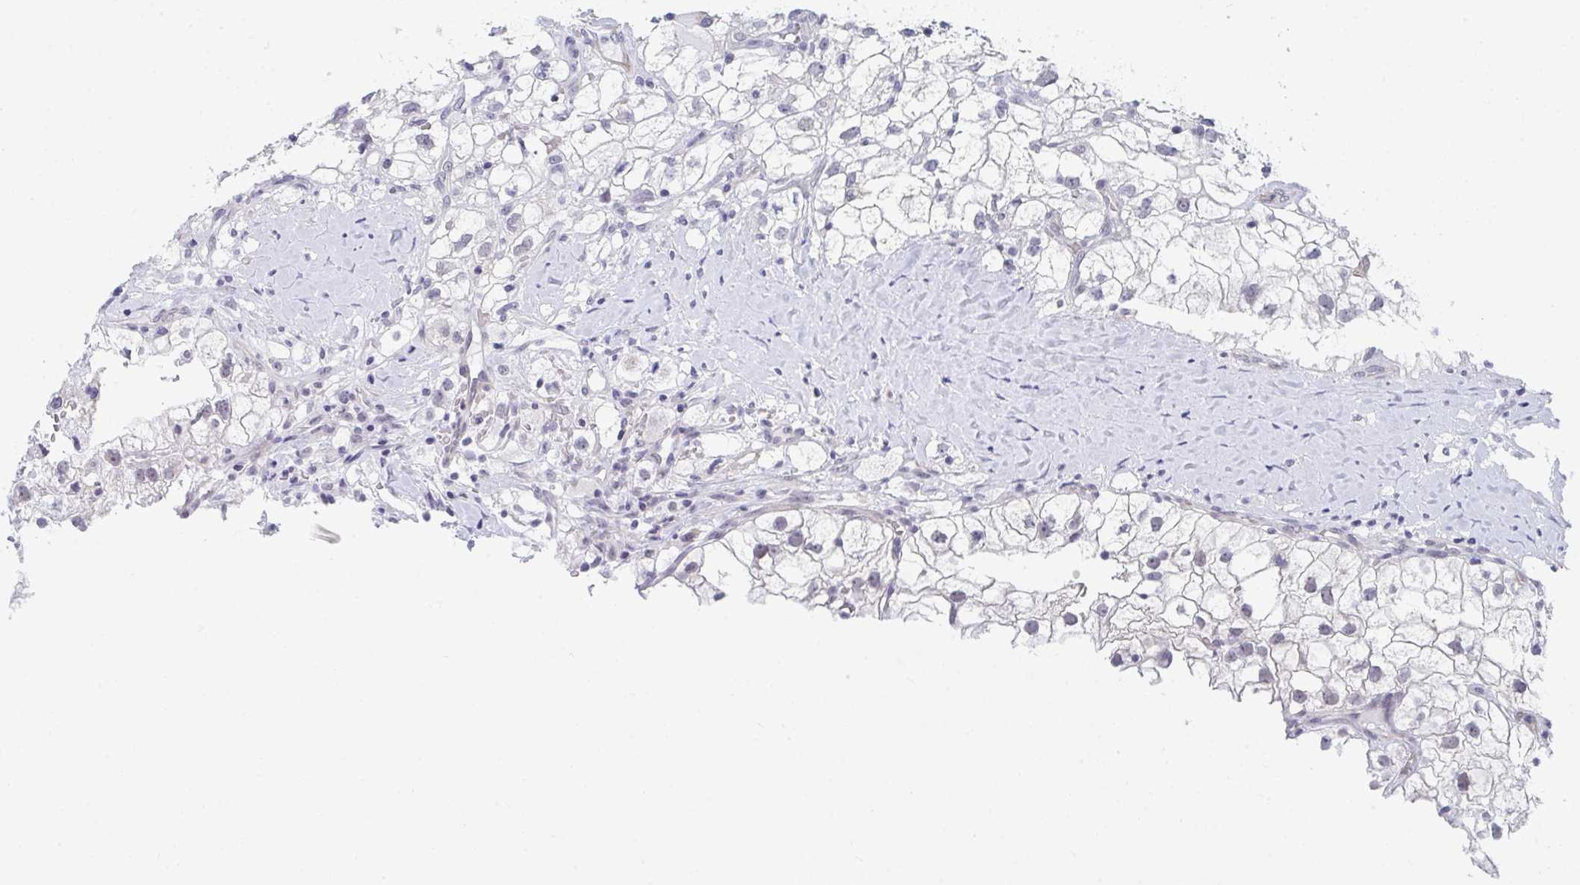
{"staining": {"intensity": "negative", "quantity": "none", "location": "none"}, "tissue": "renal cancer", "cell_type": "Tumor cells", "image_type": "cancer", "snomed": [{"axis": "morphology", "description": "Adenocarcinoma, NOS"}, {"axis": "topography", "description": "Kidney"}], "caption": "There is no significant expression in tumor cells of renal cancer.", "gene": "DAOA", "patient": {"sex": "male", "age": 59}}